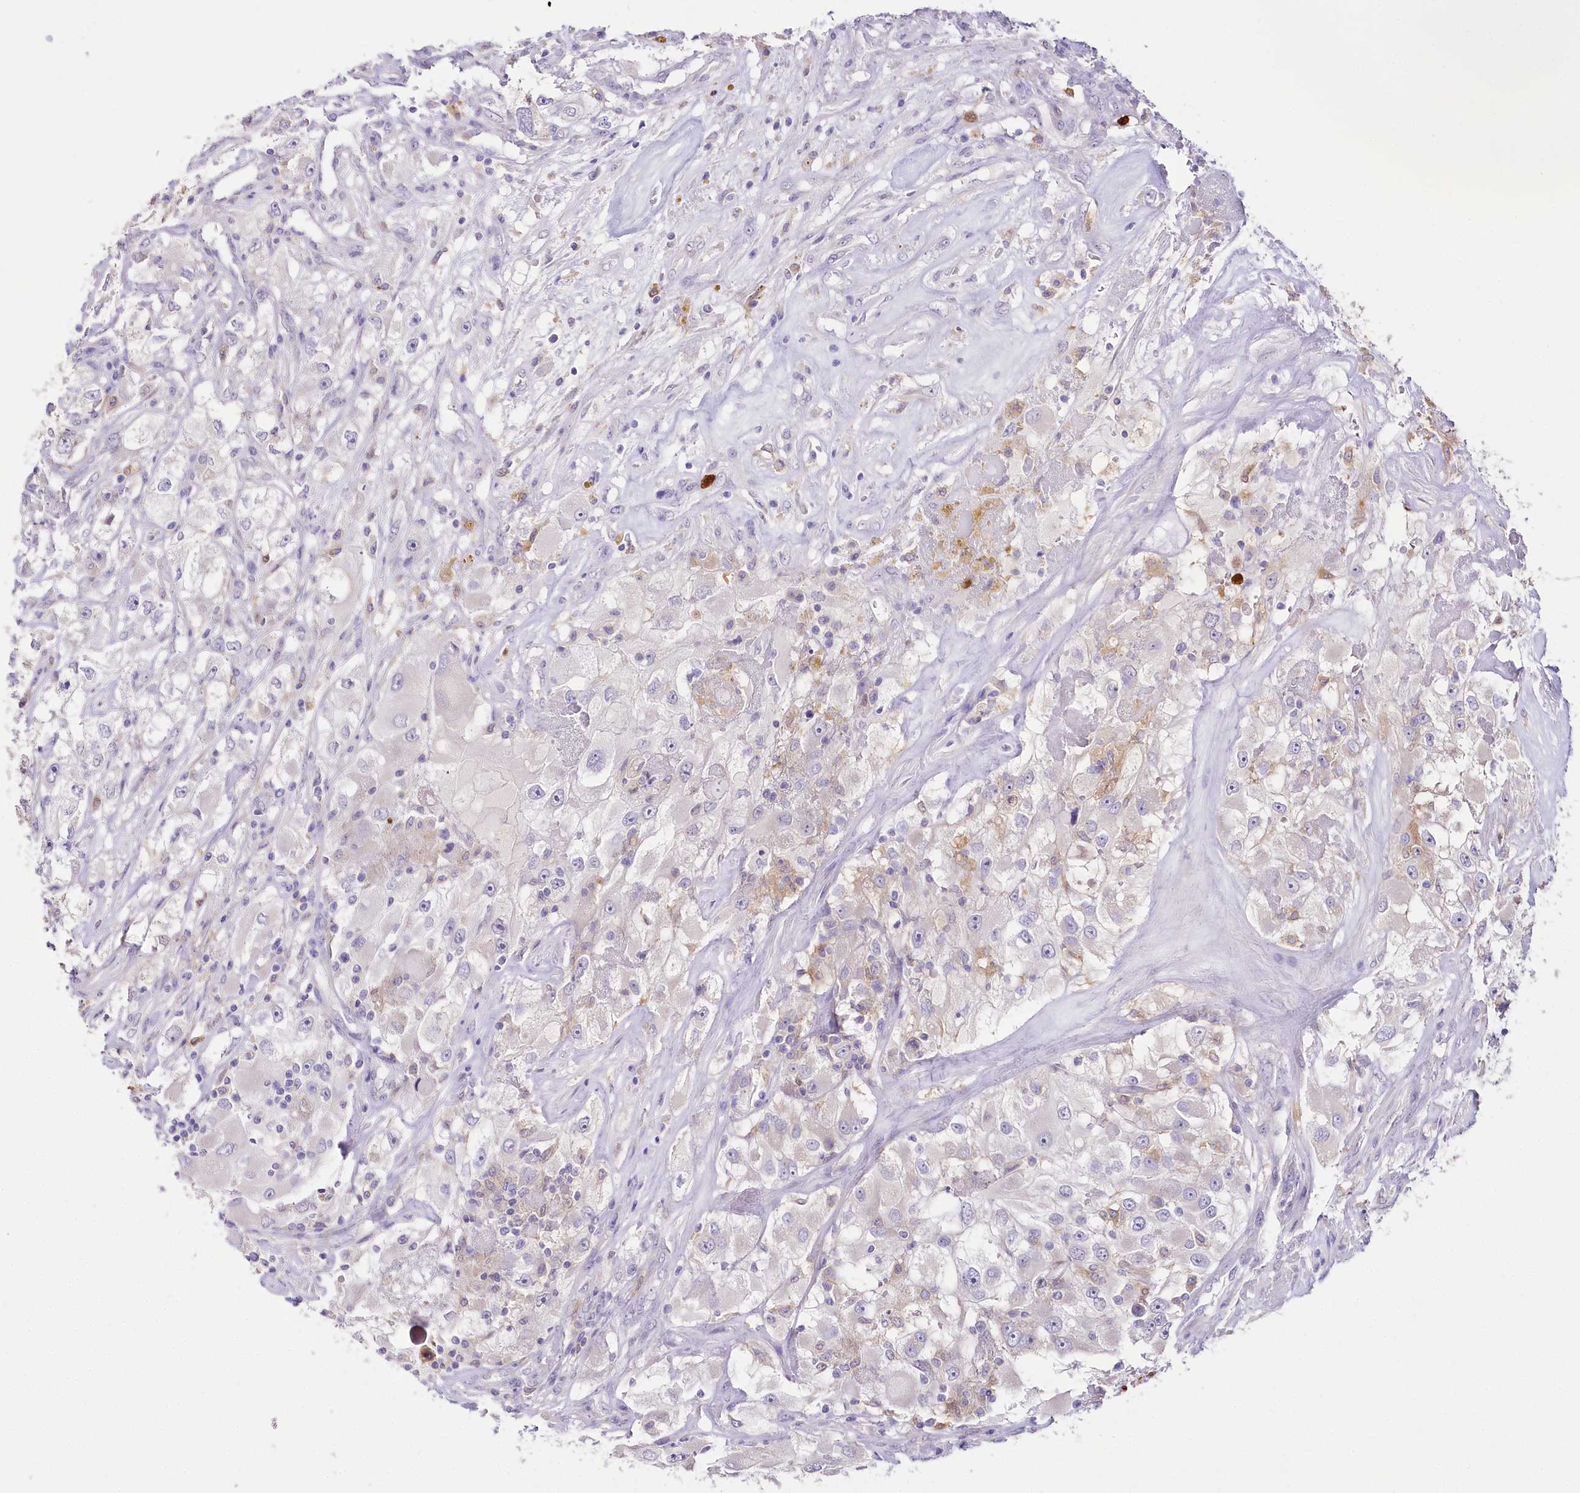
{"staining": {"intensity": "negative", "quantity": "none", "location": "none"}, "tissue": "renal cancer", "cell_type": "Tumor cells", "image_type": "cancer", "snomed": [{"axis": "morphology", "description": "Adenocarcinoma, NOS"}, {"axis": "topography", "description": "Kidney"}], "caption": "A high-resolution histopathology image shows immunohistochemistry (IHC) staining of renal adenocarcinoma, which displays no significant expression in tumor cells. Nuclei are stained in blue.", "gene": "DPYD", "patient": {"sex": "female", "age": 52}}